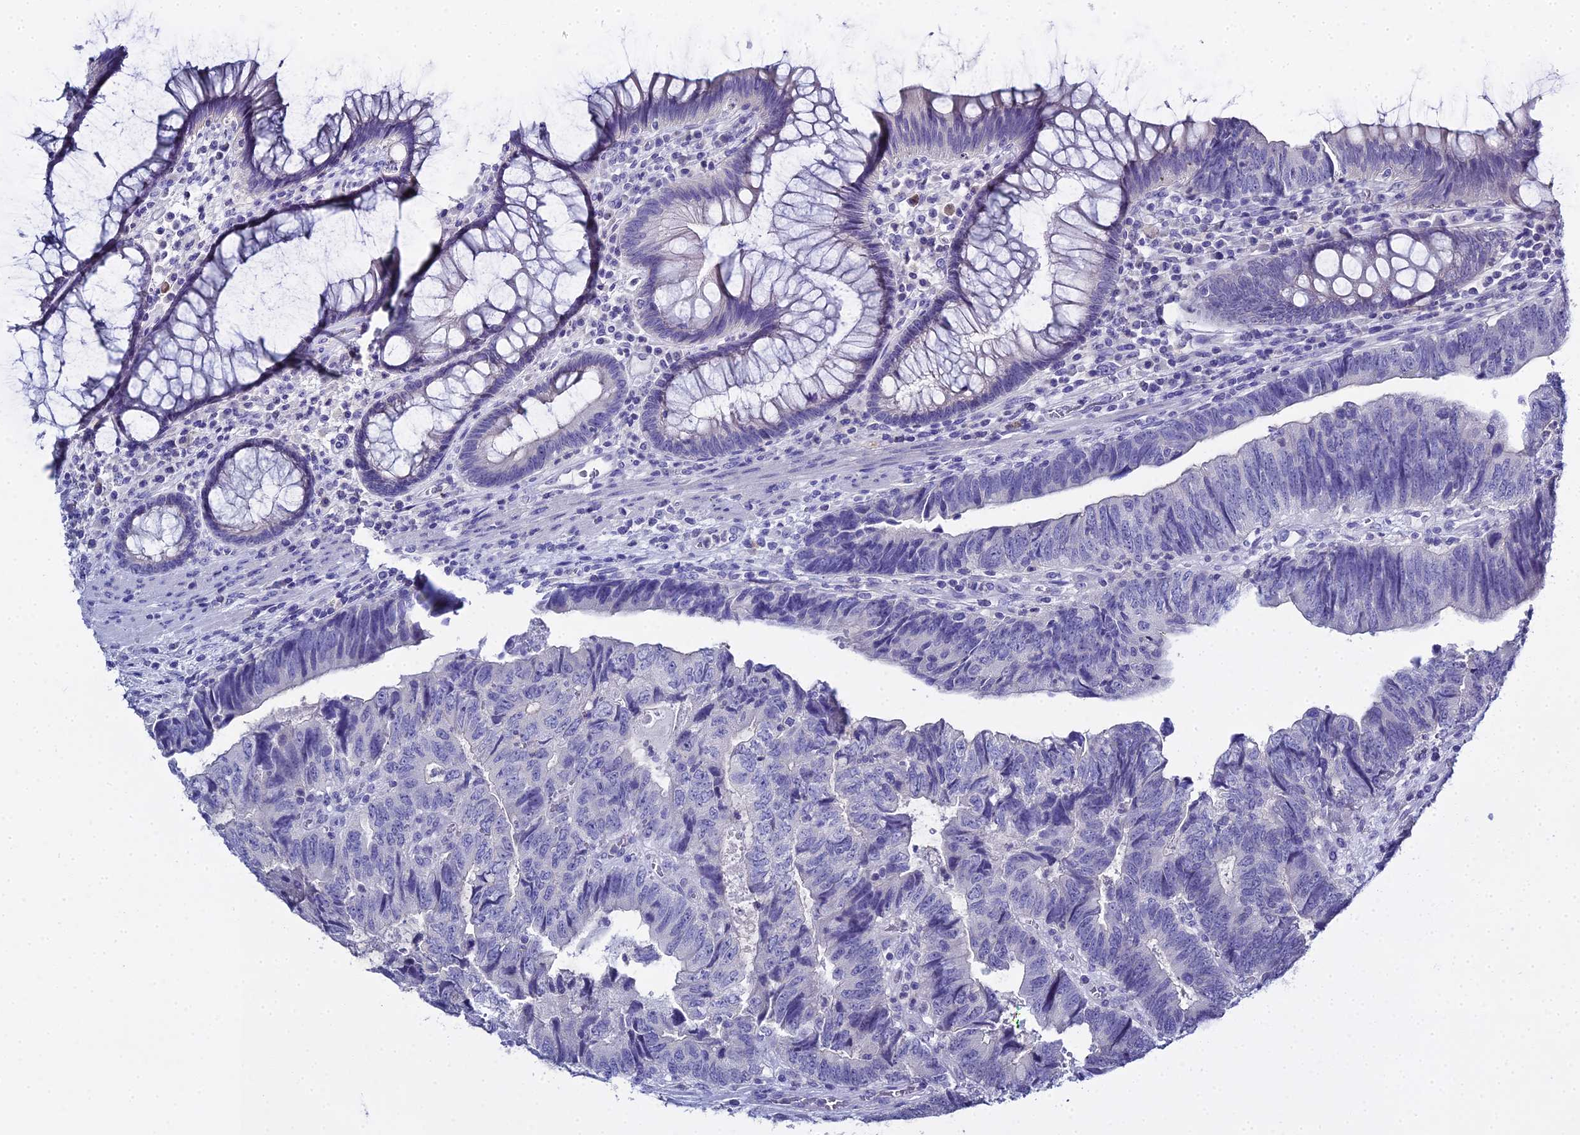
{"staining": {"intensity": "negative", "quantity": "none", "location": "none"}, "tissue": "colorectal cancer", "cell_type": "Tumor cells", "image_type": "cancer", "snomed": [{"axis": "morphology", "description": "Adenocarcinoma, NOS"}, {"axis": "topography", "description": "Colon"}], "caption": "The image exhibits no significant staining in tumor cells of colorectal adenocarcinoma.", "gene": "S100A7", "patient": {"sex": "female", "age": 67}}